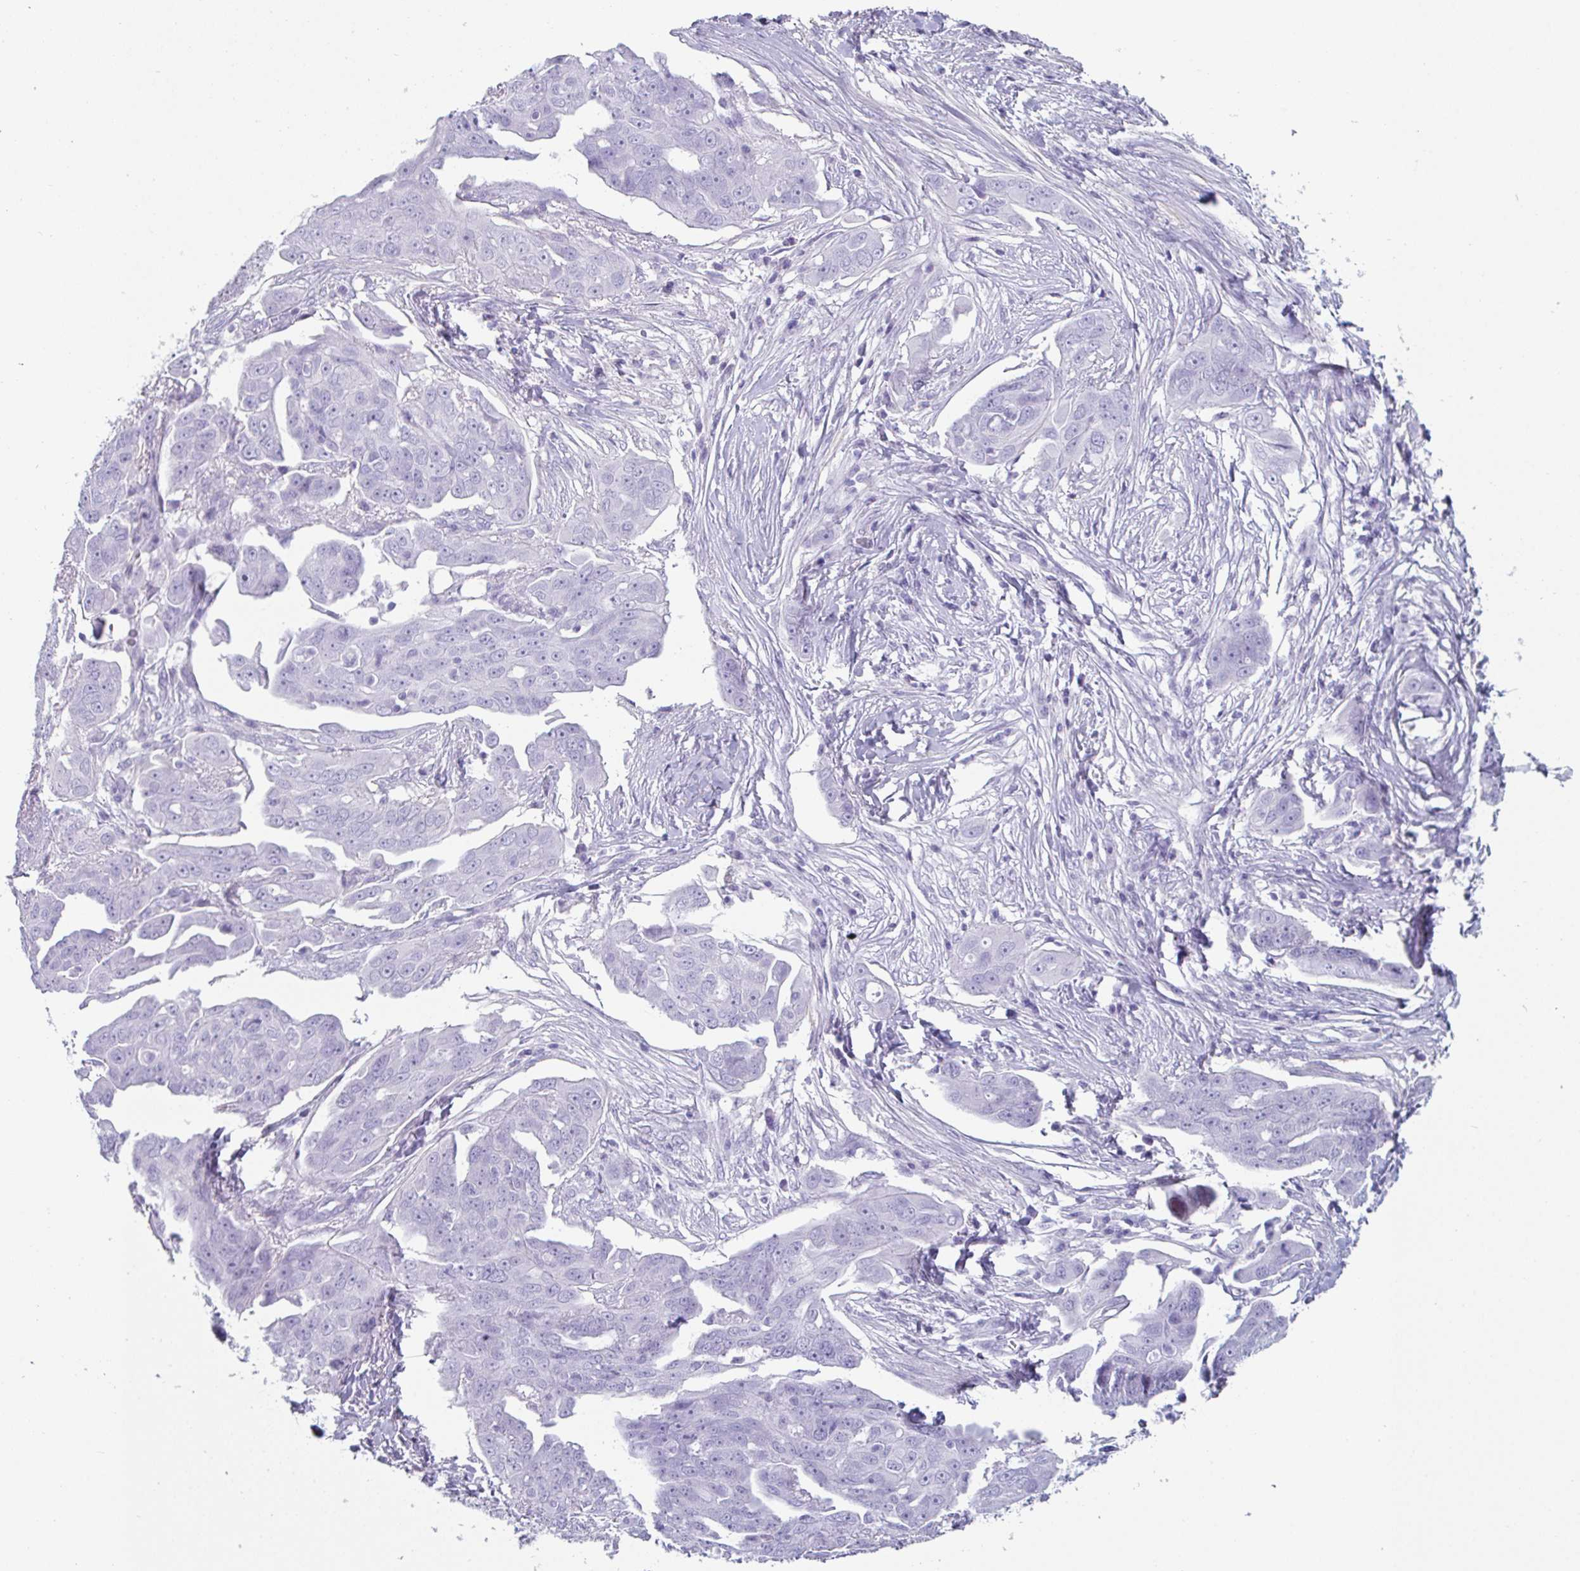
{"staining": {"intensity": "negative", "quantity": "none", "location": "none"}, "tissue": "ovarian cancer", "cell_type": "Tumor cells", "image_type": "cancer", "snomed": [{"axis": "morphology", "description": "Carcinoma, endometroid"}, {"axis": "topography", "description": "Ovary"}], "caption": "IHC photomicrograph of ovarian endometroid carcinoma stained for a protein (brown), which demonstrates no positivity in tumor cells.", "gene": "CREG2", "patient": {"sex": "female", "age": 70}}